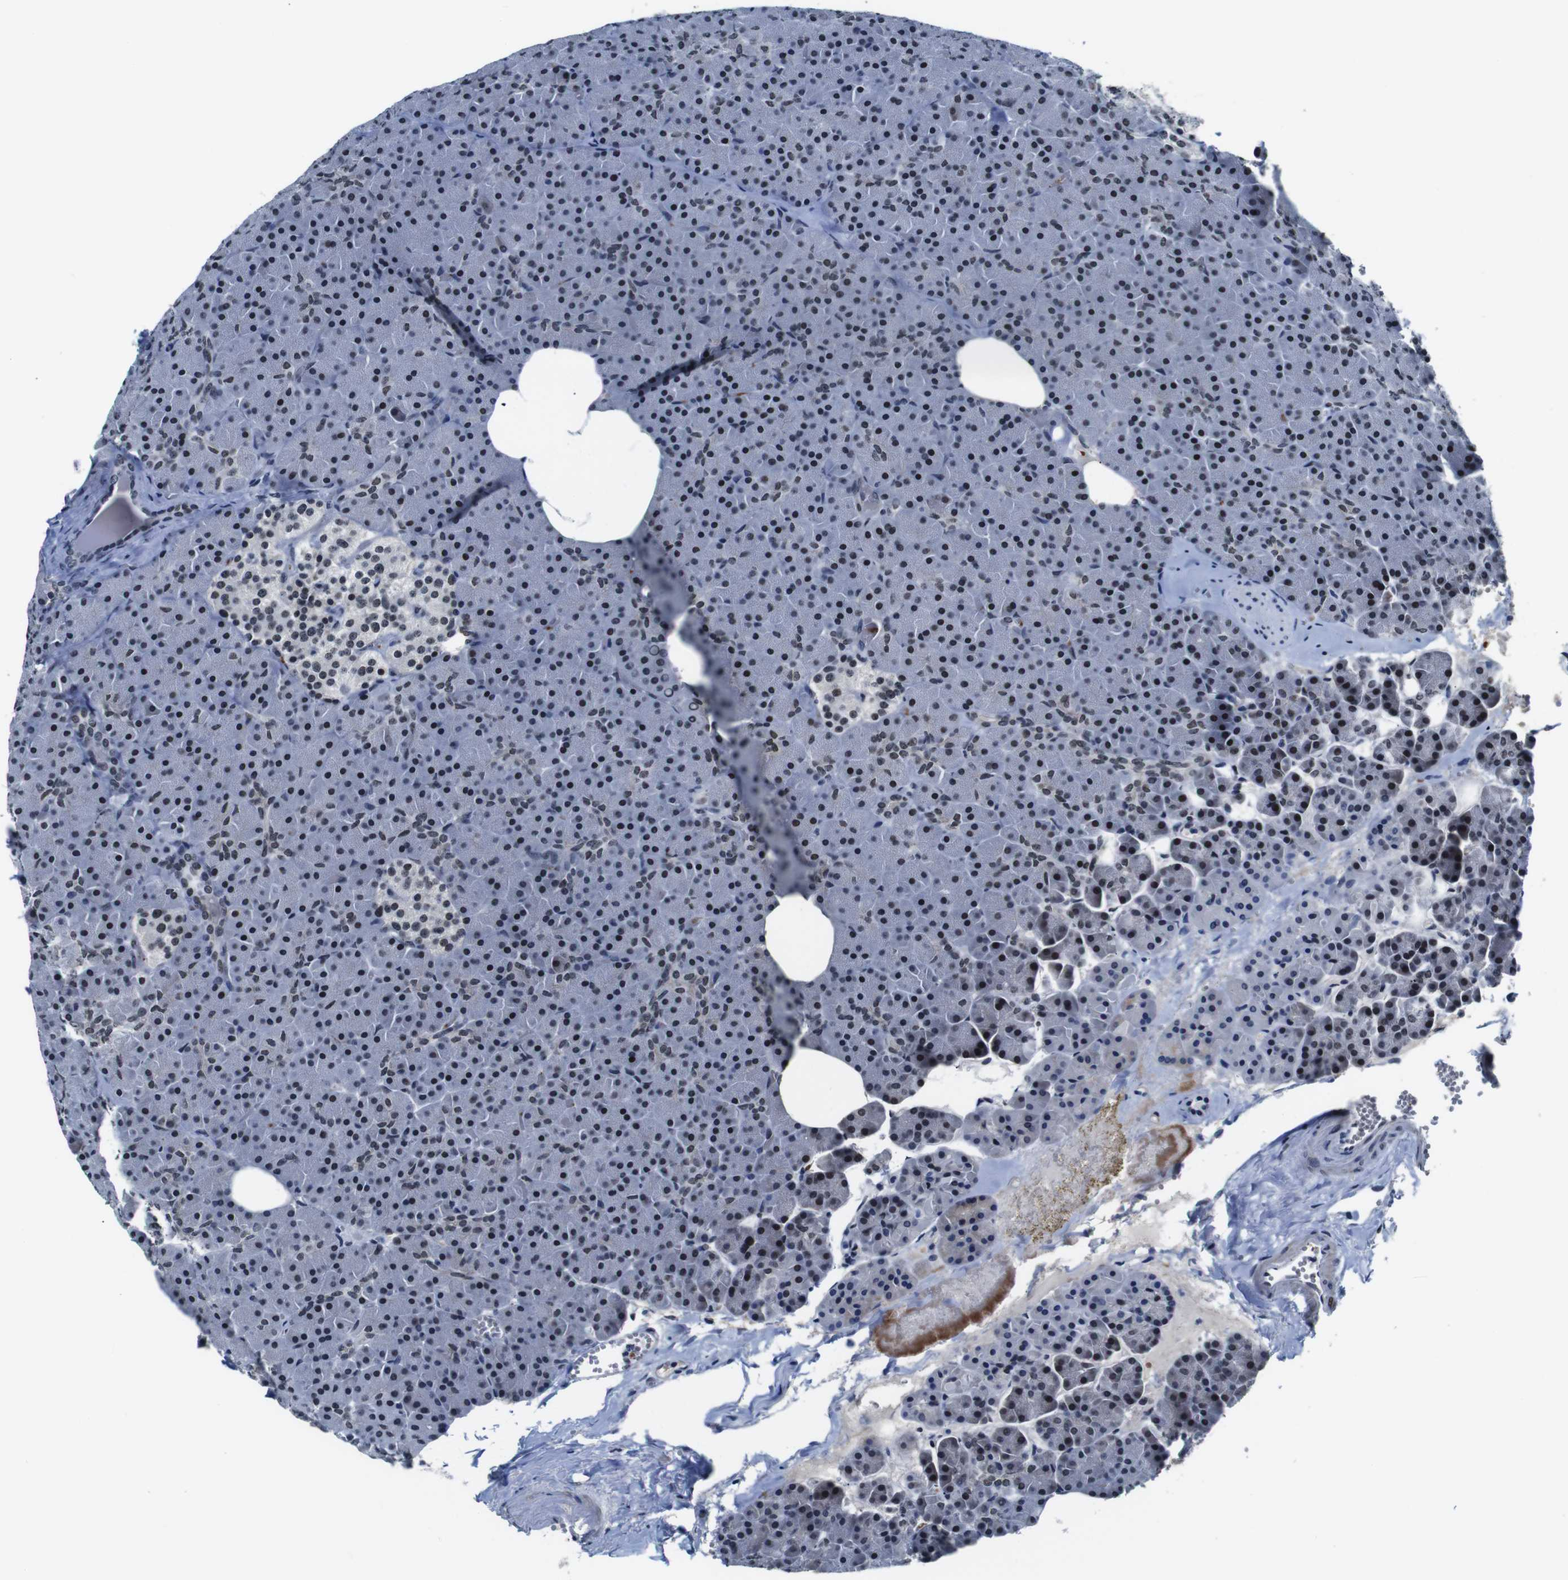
{"staining": {"intensity": "moderate", "quantity": ">75%", "location": "nuclear"}, "tissue": "pancreas", "cell_type": "Exocrine glandular cells", "image_type": "normal", "snomed": [{"axis": "morphology", "description": "Normal tissue, NOS"}, {"axis": "topography", "description": "Pancreas"}], "caption": "Protein positivity by IHC demonstrates moderate nuclear expression in about >75% of exocrine glandular cells in normal pancreas.", "gene": "ILDR2", "patient": {"sex": "female", "age": 35}}